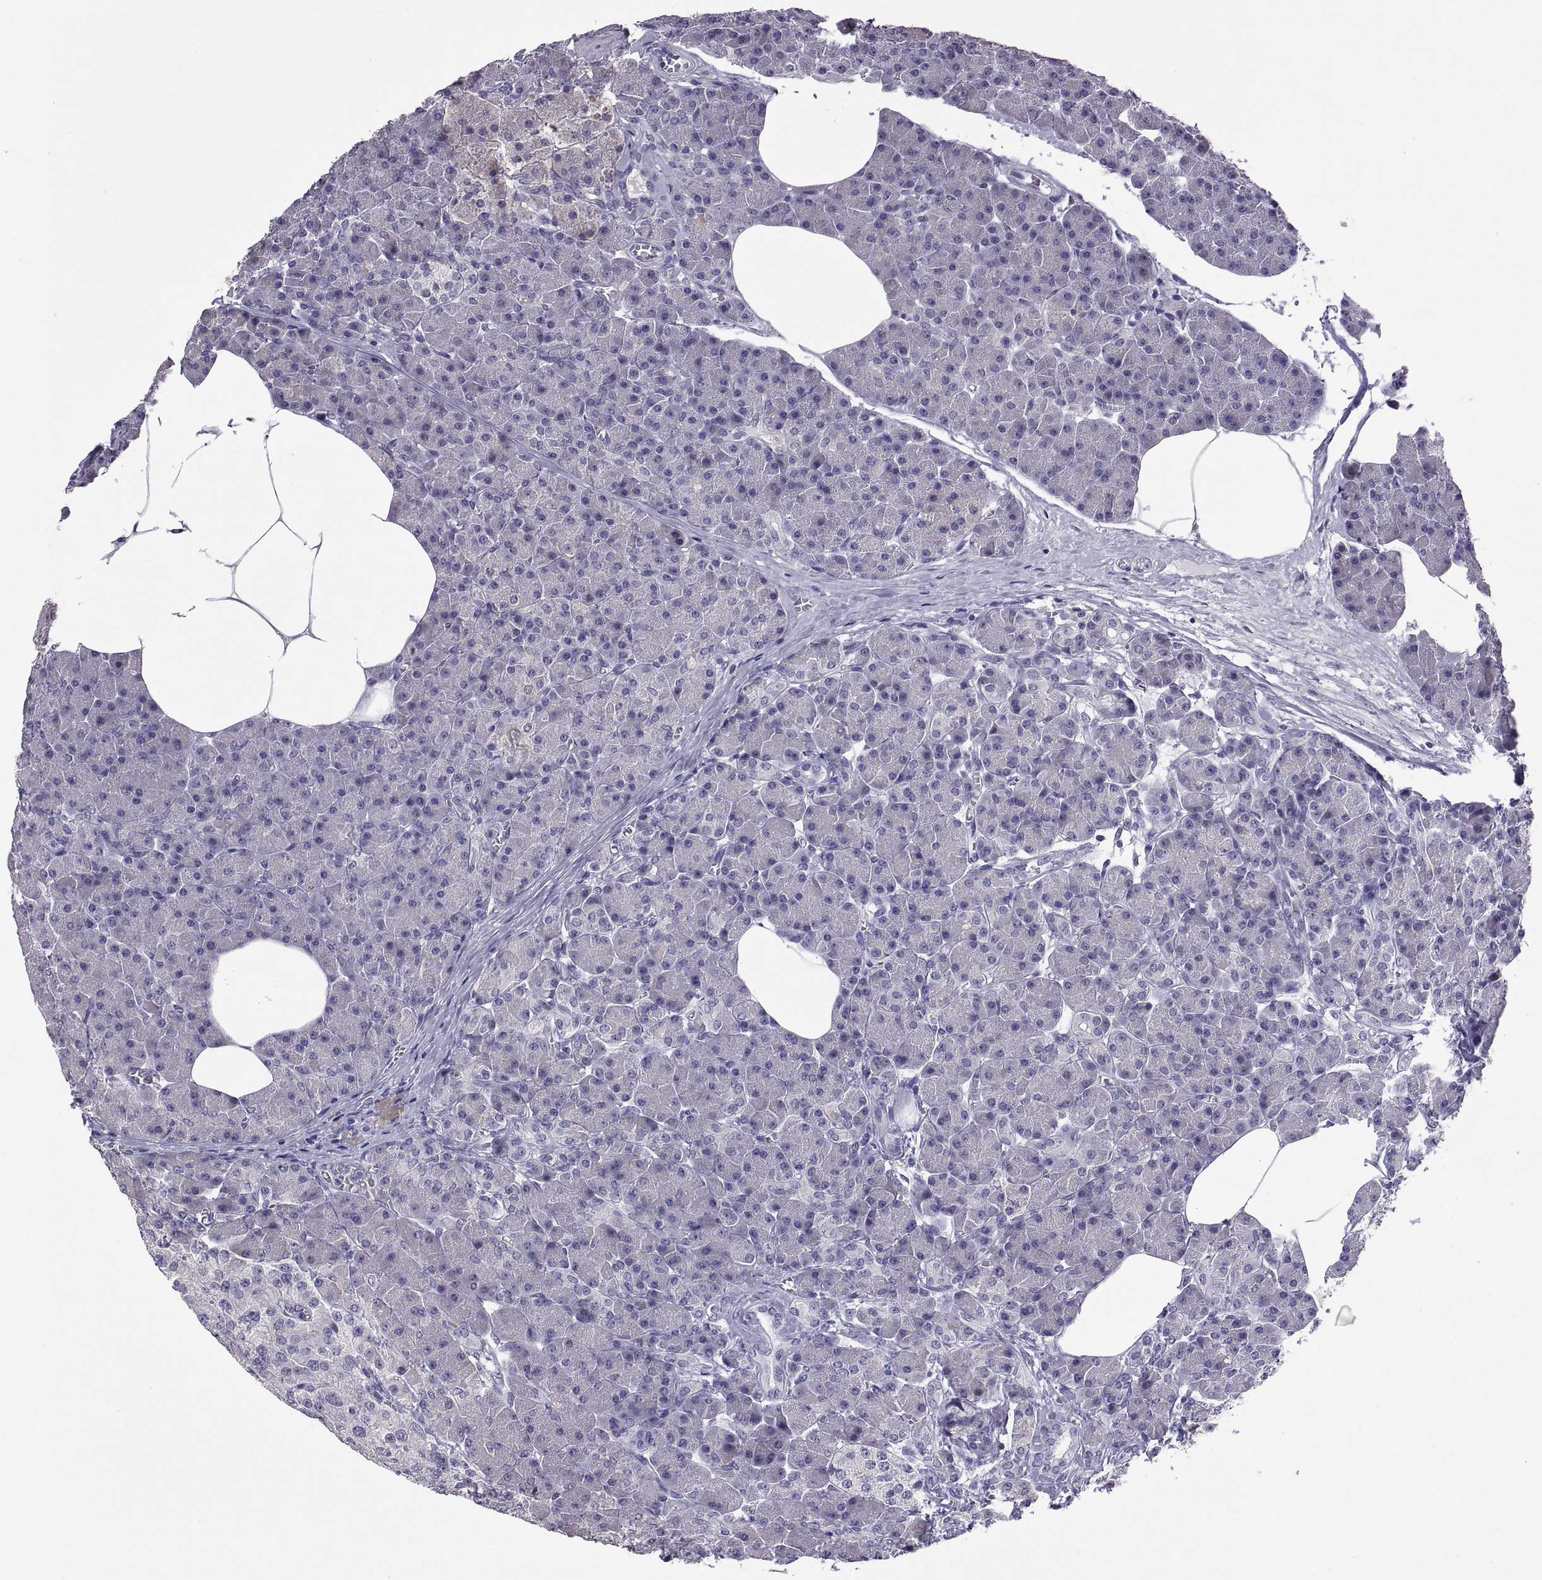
{"staining": {"intensity": "negative", "quantity": "none", "location": "none"}, "tissue": "pancreas", "cell_type": "Exocrine glandular cells", "image_type": "normal", "snomed": [{"axis": "morphology", "description": "Normal tissue, NOS"}, {"axis": "topography", "description": "Pancreas"}], "caption": "A histopathology image of human pancreas is negative for staining in exocrine glandular cells.", "gene": "MAGEB18", "patient": {"sex": "female", "age": 45}}